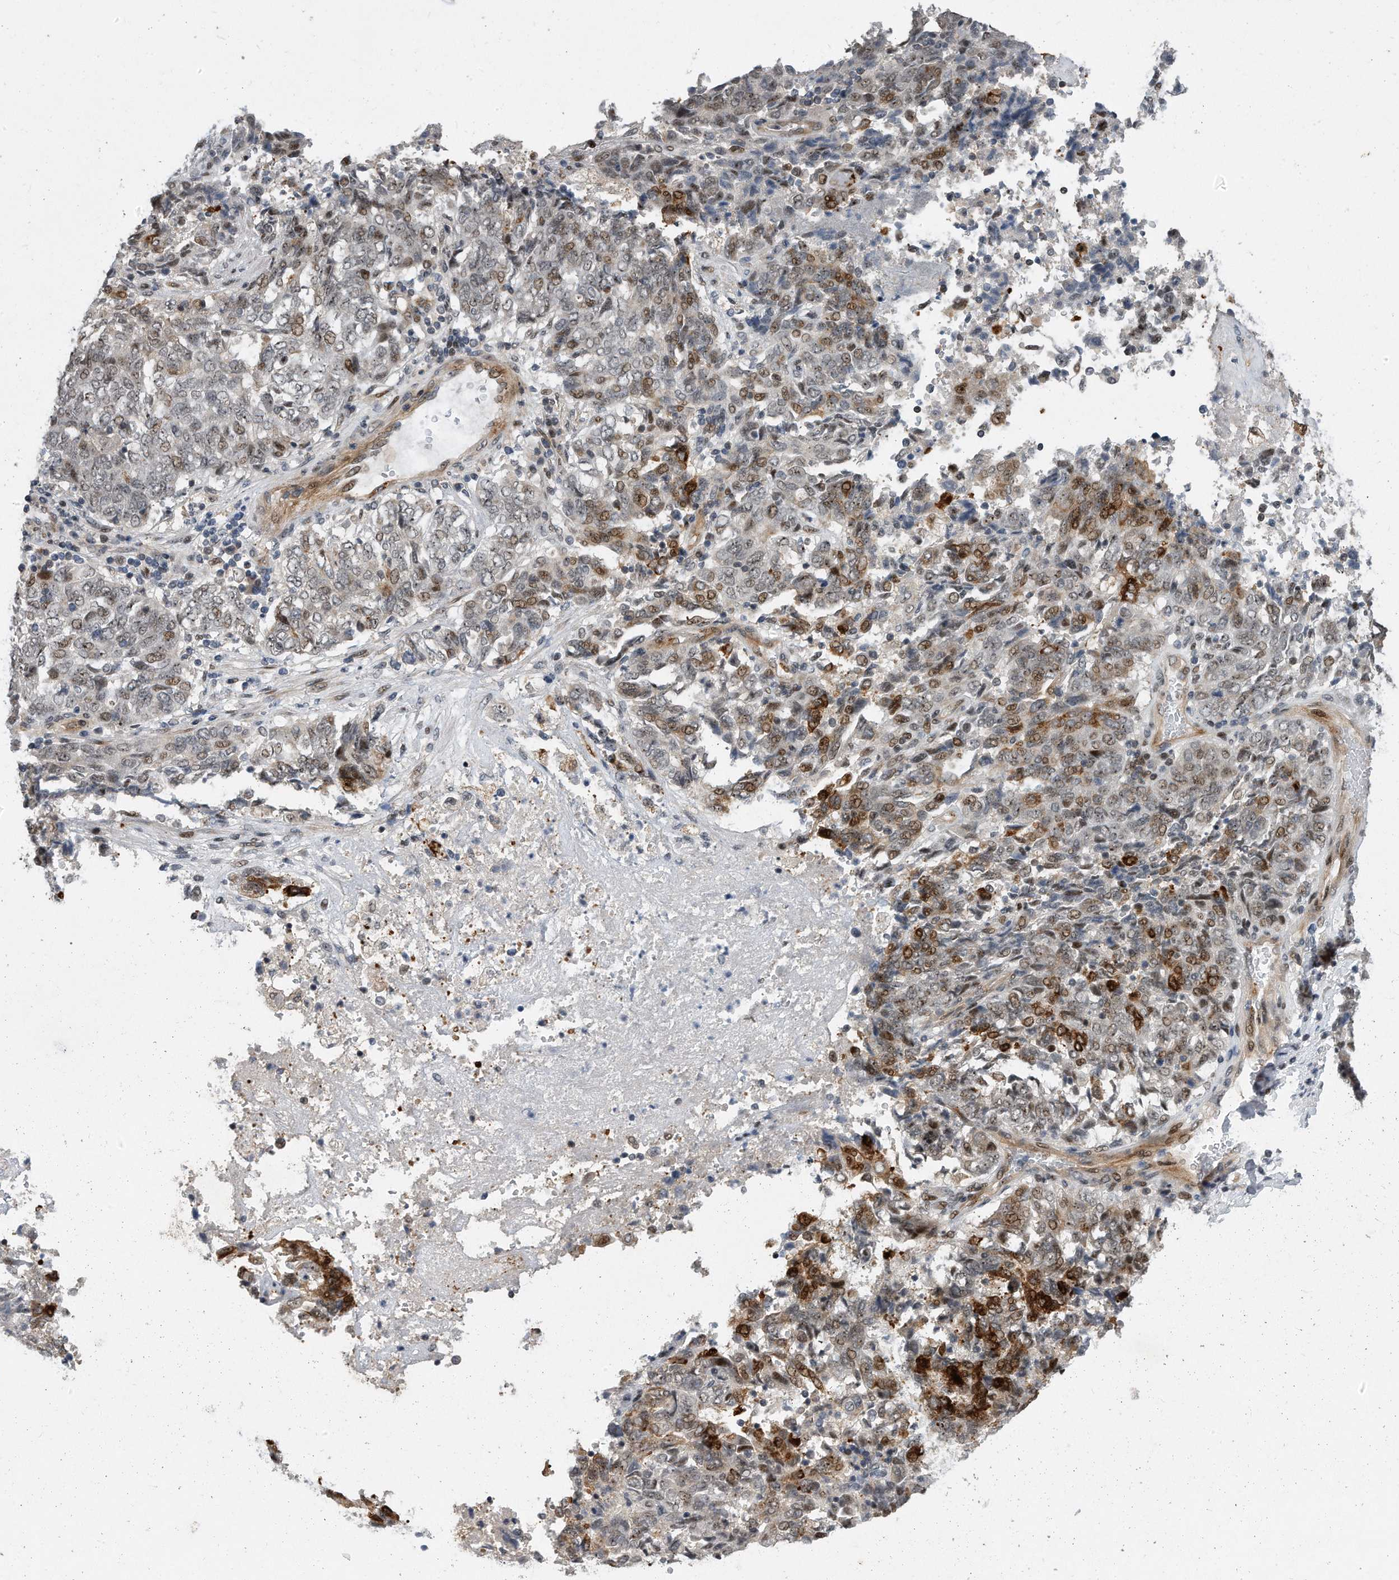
{"staining": {"intensity": "moderate", "quantity": "<25%", "location": "cytoplasmic/membranous,nuclear"}, "tissue": "endometrial cancer", "cell_type": "Tumor cells", "image_type": "cancer", "snomed": [{"axis": "morphology", "description": "Adenocarcinoma, NOS"}, {"axis": "topography", "description": "Endometrium"}], "caption": "DAB immunohistochemical staining of human endometrial adenocarcinoma displays moderate cytoplasmic/membranous and nuclear protein positivity in about <25% of tumor cells.", "gene": "PGBD2", "patient": {"sex": "female", "age": 80}}